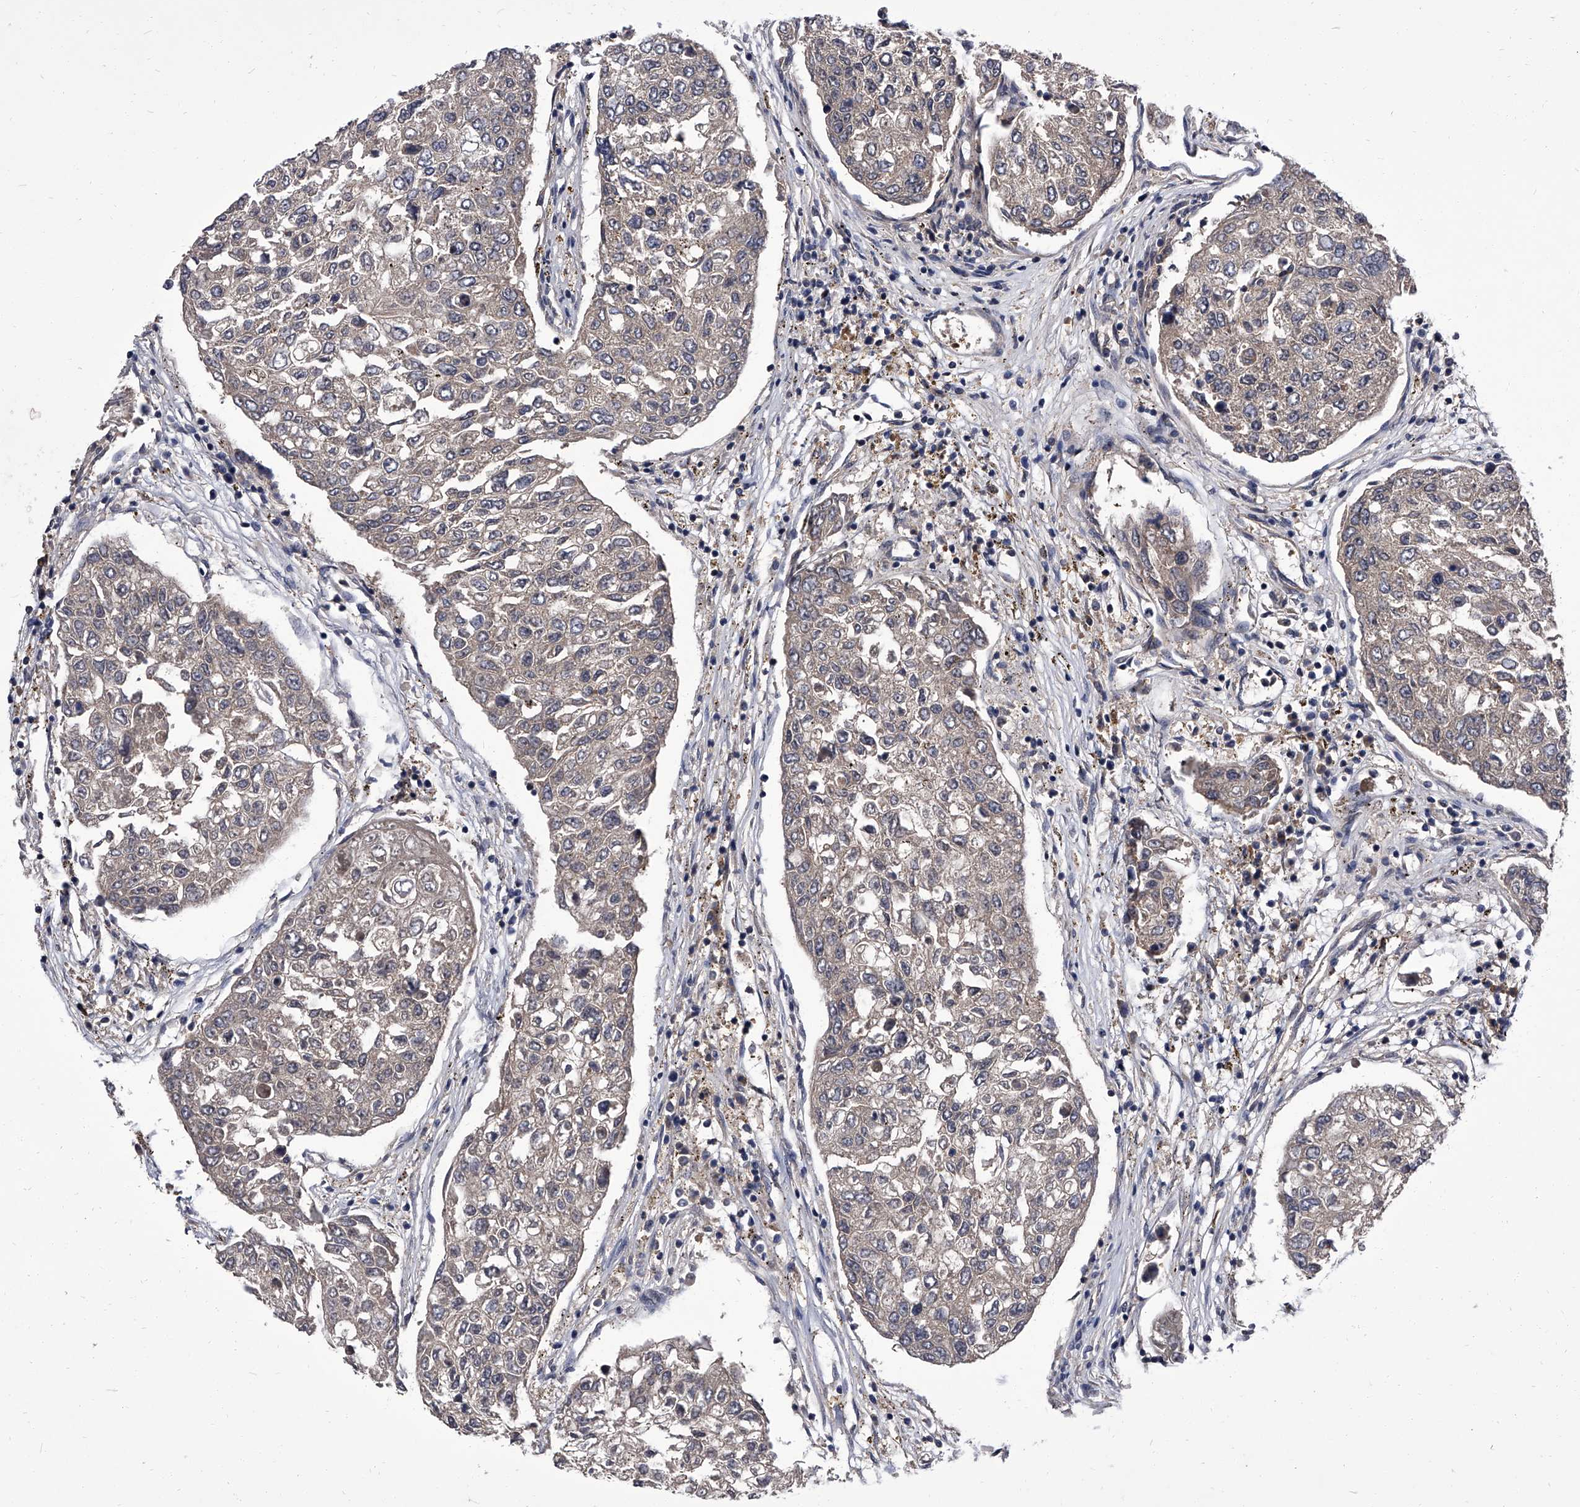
{"staining": {"intensity": "negative", "quantity": "none", "location": "none"}, "tissue": "urothelial cancer", "cell_type": "Tumor cells", "image_type": "cancer", "snomed": [{"axis": "morphology", "description": "Urothelial carcinoma, High grade"}, {"axis": "topography", "description": "Lymph node"}, {"axis": "topography", "description": "Urinary bladder"}], "caption": "Tumor cells show no significant protein expression in urothelial carcinoma (high-grade).", "gene": "SLC18B1", "patient": {"sex": "male", "age": 51}}